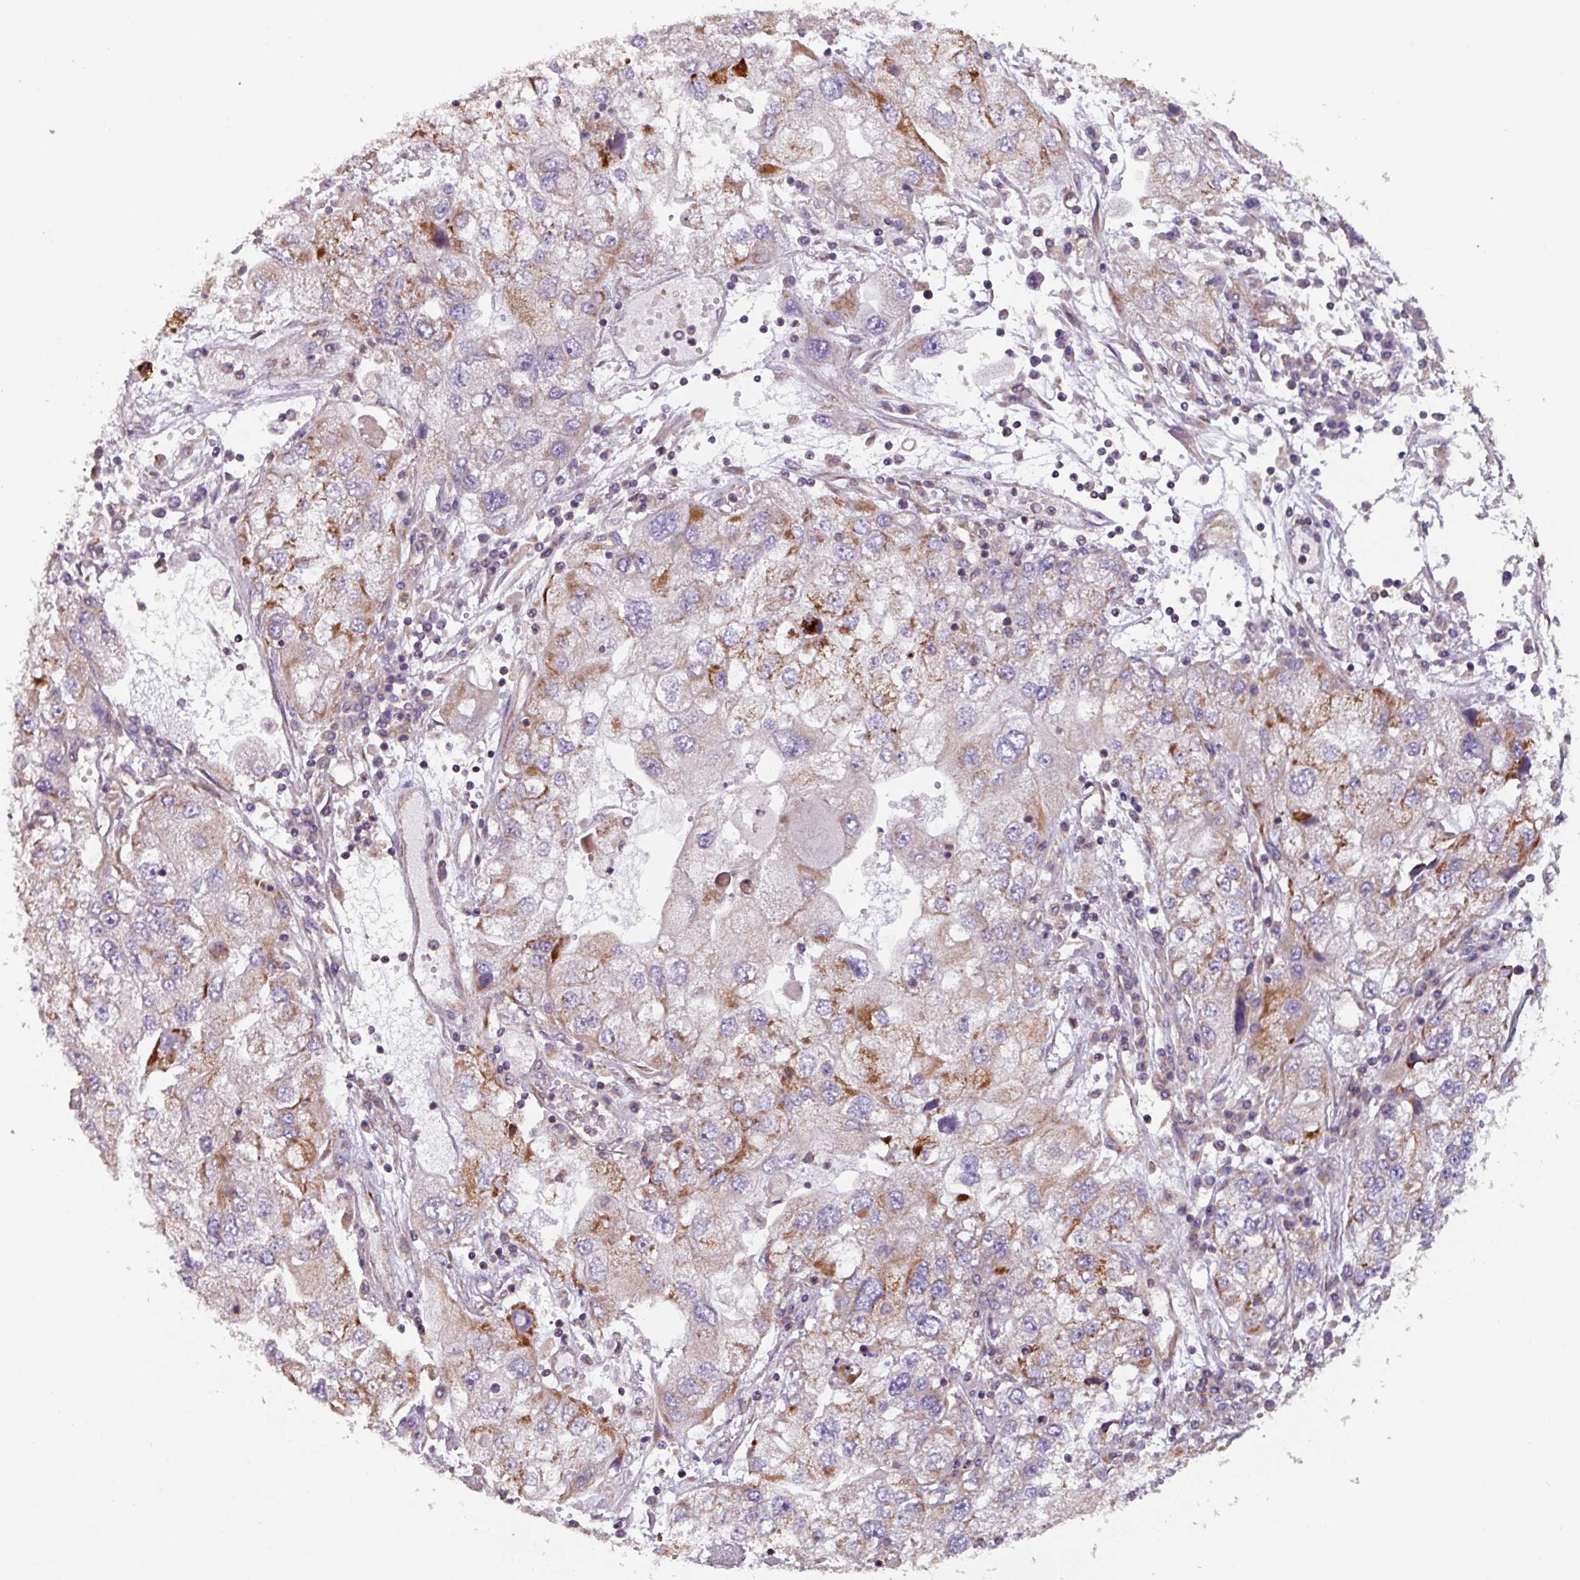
{"staining": {"intensity": "moderate", "quantity": "25%-75%", "location": "cytoplasmic/membranous"}, "tissue": "endometrial cancer", "cell_type": "Tumor cells", "image_type": "cancer", "snomed": [{"axis": "morphology", "description": "Adenocarcinoma, NOS"}, {"axis": "topography", "description": "Endometrium"}], "caption": "There is medium levels of moderate cytoplasmic/membranous positivity in tumor cells of adenocarcinoma (endometrial), as demonstrated by immunohistochemical staining (brown color).", "gene": "PLEKHD1", "patient": {"sex": "female", "age": 49}}